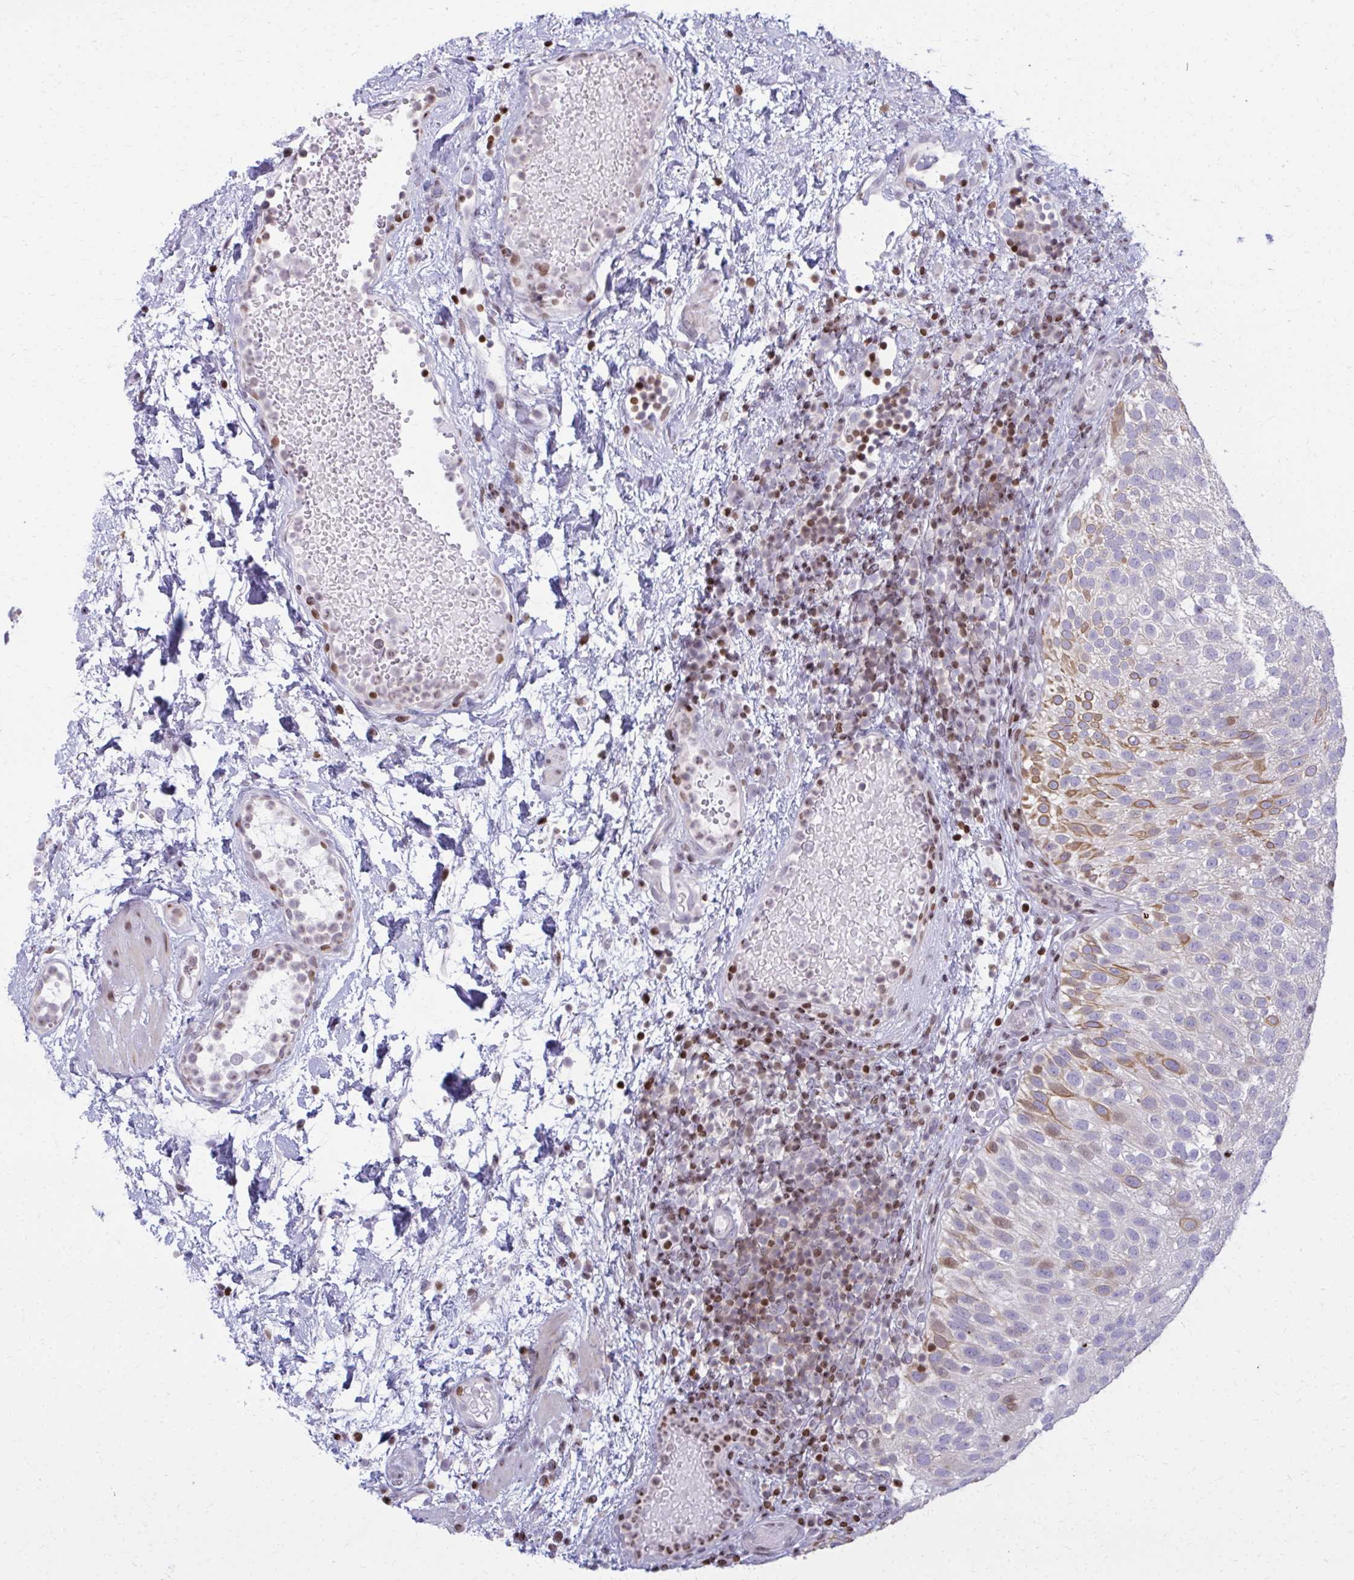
{"staining": {"intensity": "moderate", "quantity": "<25%", "location": "cytoplasmic/membranous"}, "tissue": "urothelial cancer", "cell_type": "Tumor cells", "image_type": "cancer", "snomed": [{"axis": "morphology", "description": "Urothelial carcinoma, Low grade"}, {"axis": "topography", "description": "Urinary bladder"}], "caption": "Tumor cells reveal moderate cytoplasmic/membranous staining in about <25% of cells in low-grade urothelial carcinoma. (DAB IHC with brightfield microscopy, high magnification).", "gene": "AP5M1", "patient": {"sex": "male", "age": 78}}